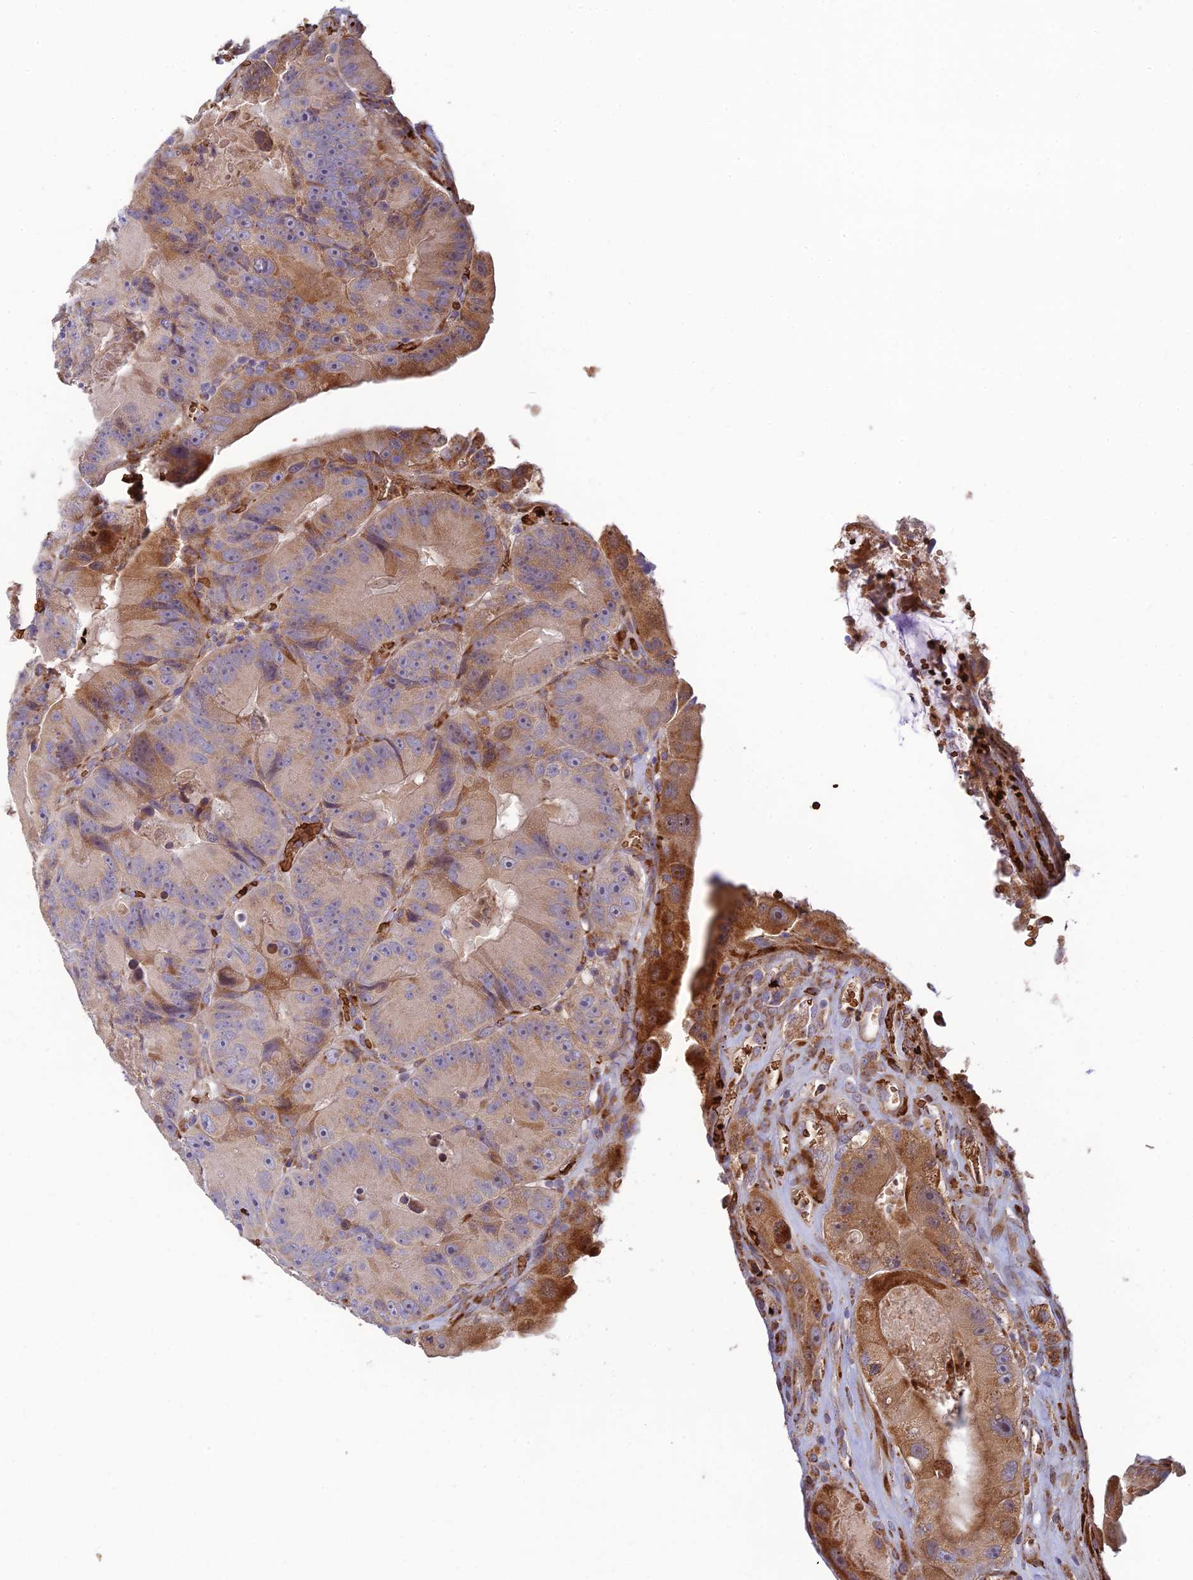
{"staining": {"intensity": "moderate", "quantity": "<25%", "location": "cytoplasmic/membranous"}, "tissue": "colorectal cancer", "cell_type": "Tumor cells", "image_type": "cancer", "snomed": [{"axis": "morphology", "description": "Adenocarcinoma, NOS"}, {"axis": "topography", "description": "Colon"}], "caption": "Immunohistochemical staining of adenocarcinoma (colorectal) displays low levels of moderate cytoplasmic/membranous staining in approximately <25% of tumor cells.", "gene": "UFSP2", "patient": {"sex": "female", "age": 86}}